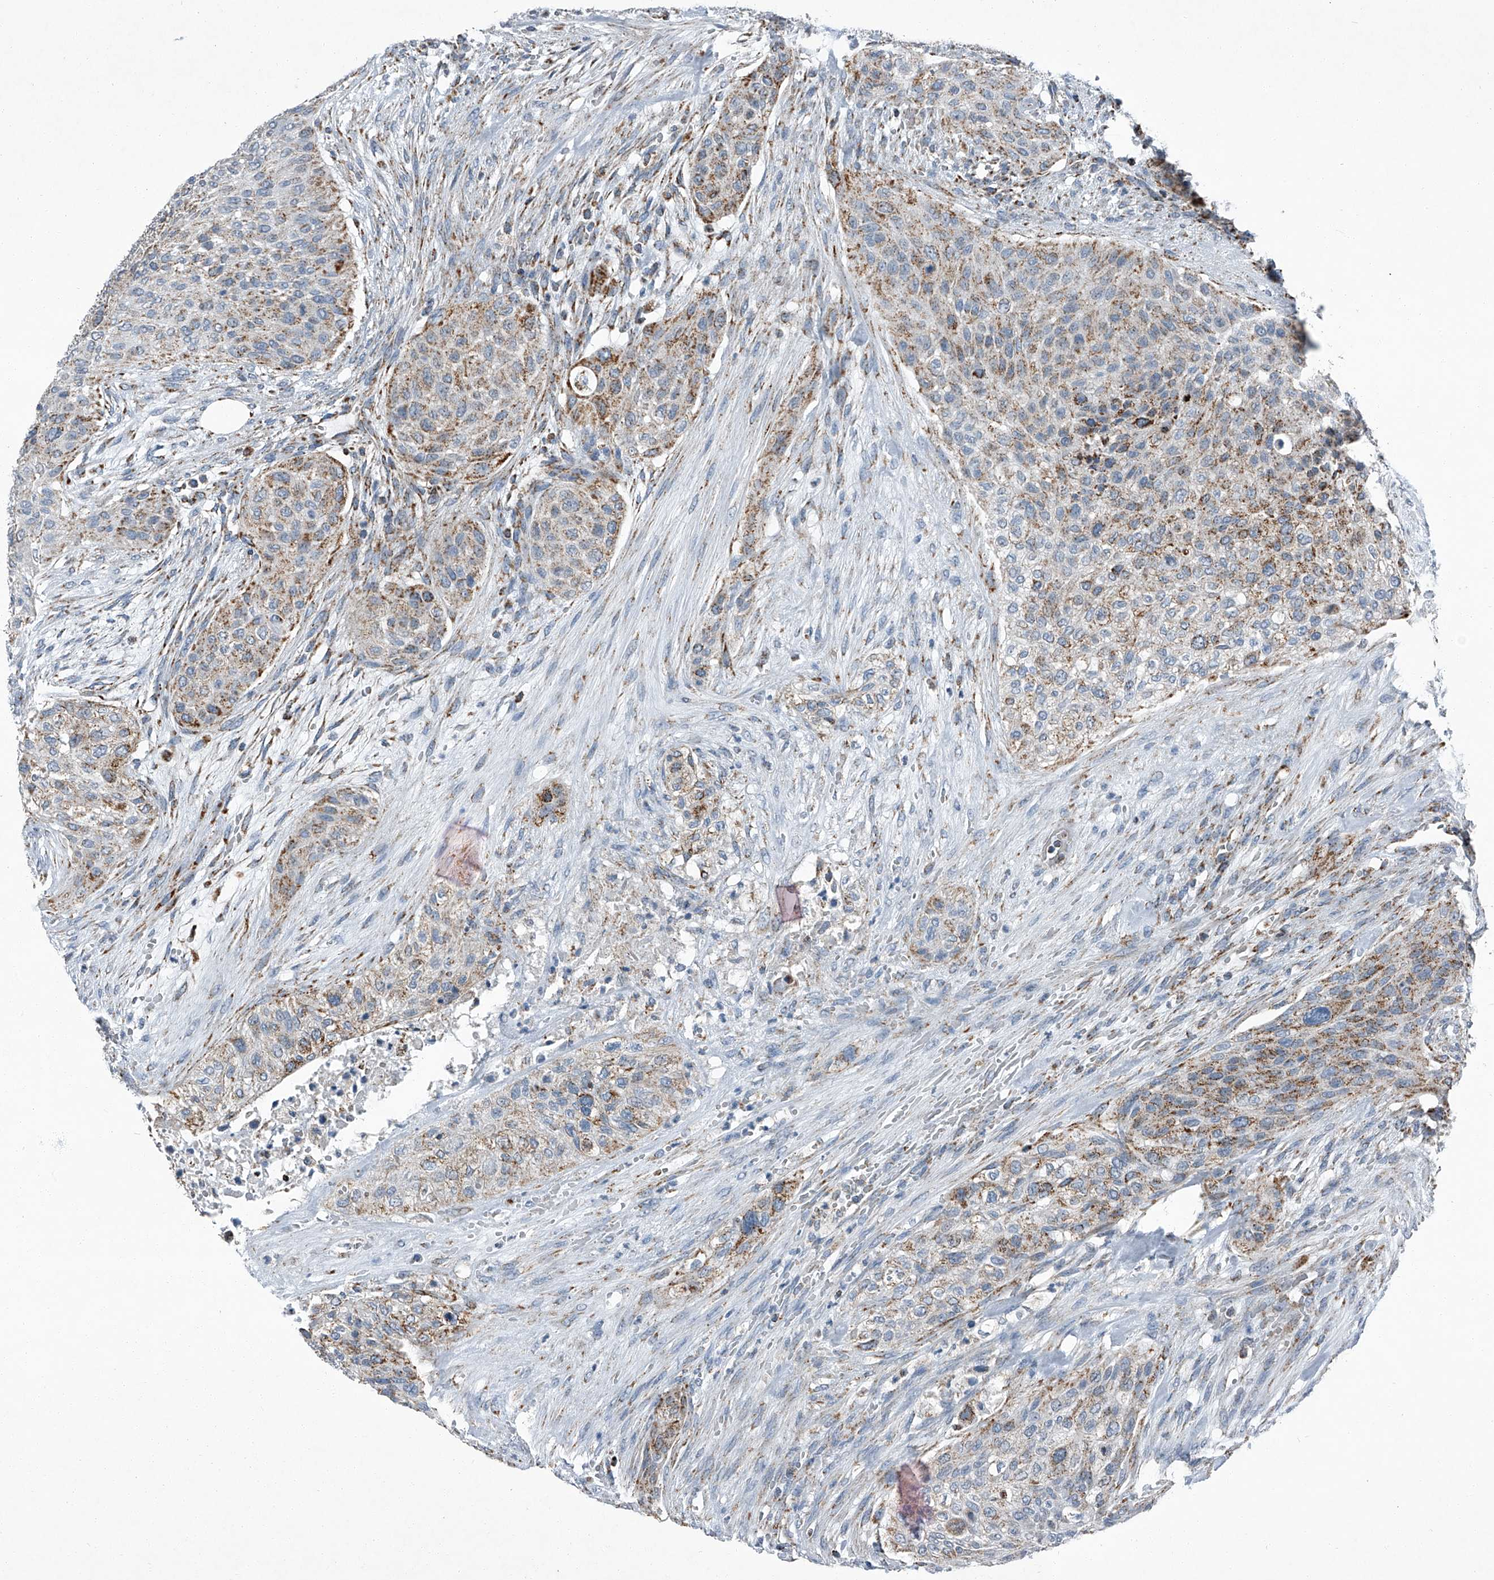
{"staining": {"intensity": "weak", "quantity": ">75%", "location": "cytoplasmic/membranous"}, "tissue": "urothelial cancer", "cell_type": "Tumor cells", "image_type": "cancer", "snomed": [{"axis": "morphology", "description": "Urothelial carcinoma, High grade"}, {"axis": "topography", "description": "Urinary bladder"}], "caption": "Immunohistochemical staining of urothelial cancer displays low levels of weak cytoplasmic/membranous staining in about >75% of tumor cells. (DAB IHC with brightfield microscopy, high magnification).", "gene": "CHRNA7", "patient": {"sex": "male", "age": 35}}